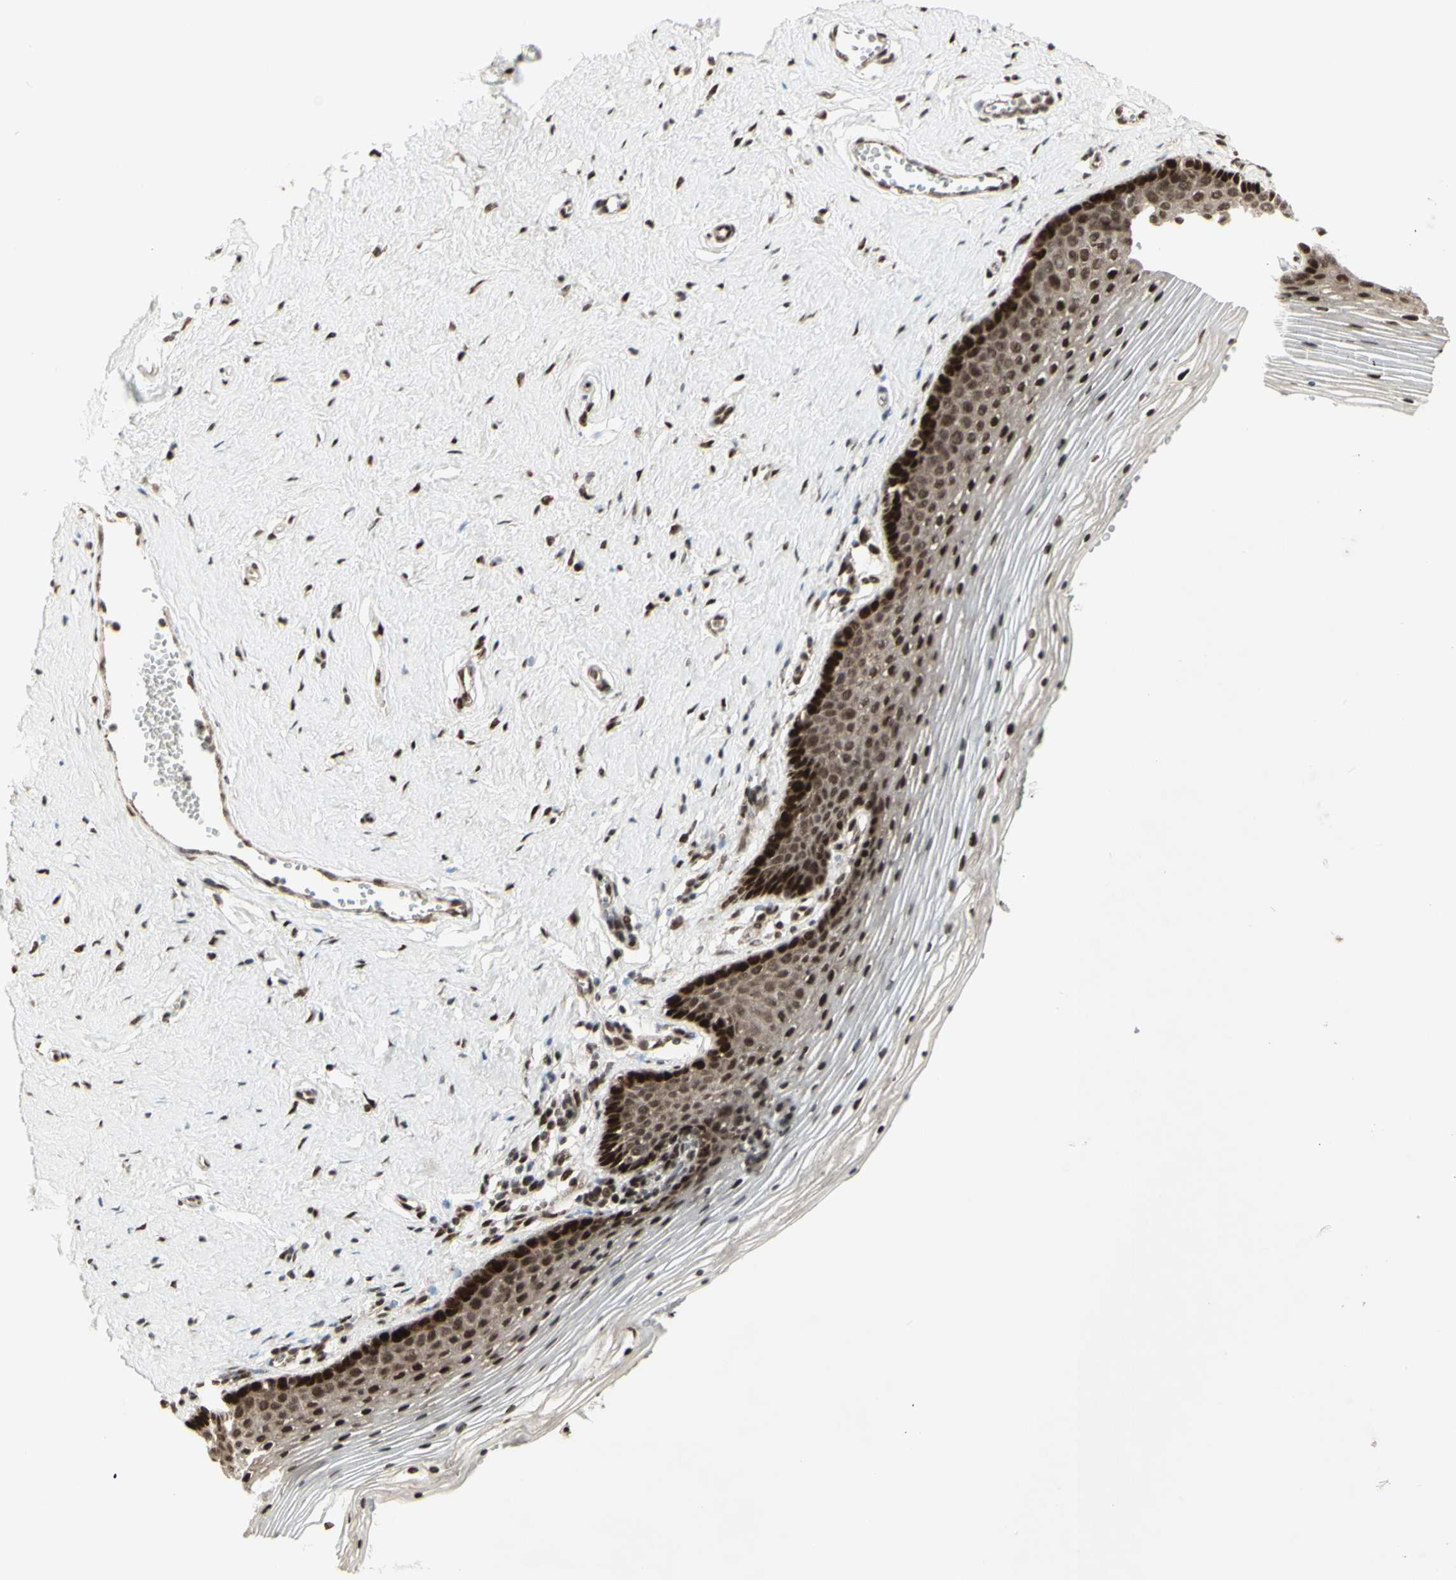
{"staining": {"intensity": "moderate", "quantity": ">75%", "location": "cytoplasmic/membranous,nuclear"}, "tissue": "vagina", "cell_type": "Squamous epithelial cells", "image_type": "normal", "snomed": [{"axis": "morphology", "description": "Normal tissue, NOS"}, {"axis": "topography", "description": "Vagina"}], "caption": "Squamous epithelial cells reveal medium levels of moderate cytoplasmic/membranous,nuclear expression in approximately >75% of cells in benign human vagina.", "gene": "CBX1", "patient": {"sex": "female", "age": 32}}